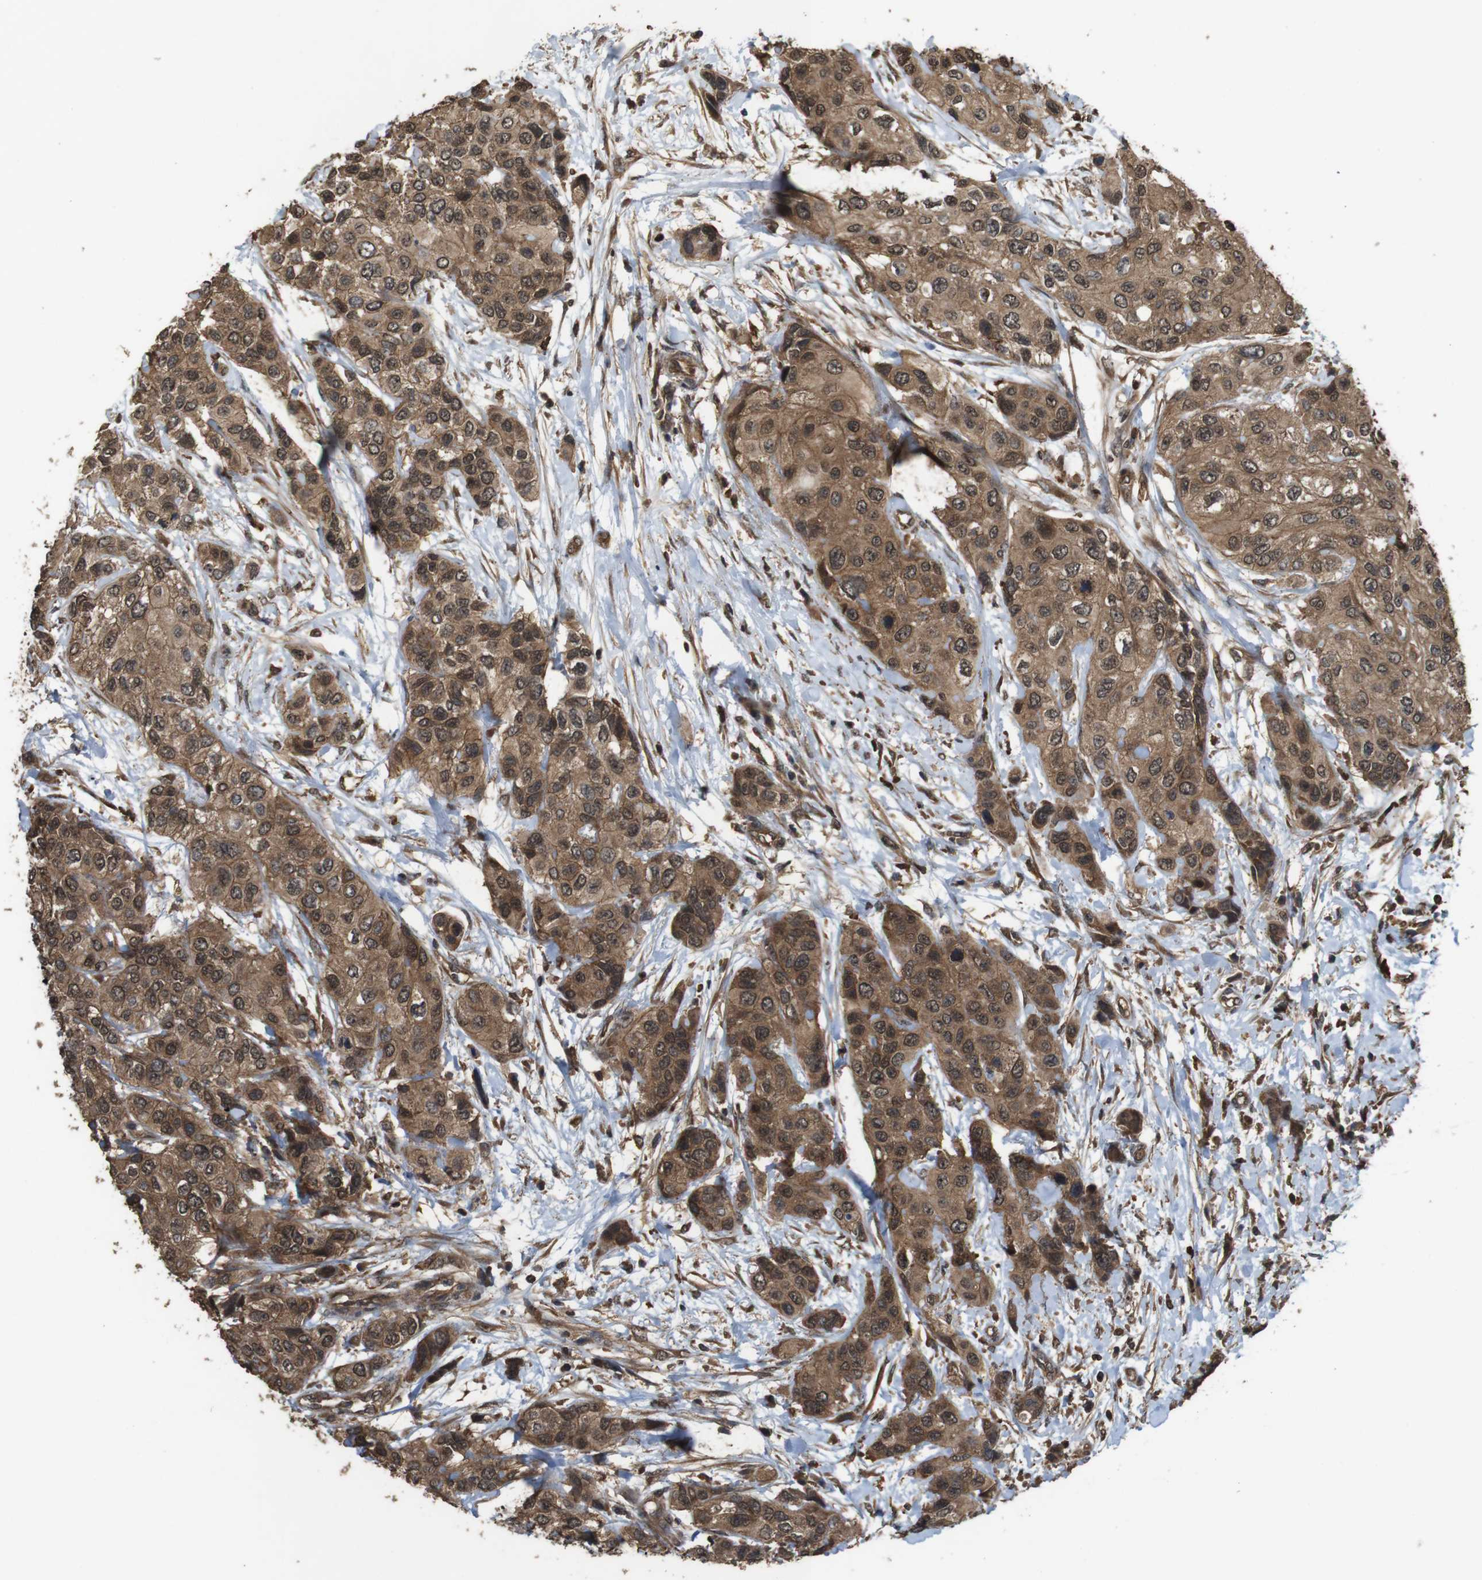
{"staining": {"intensity": "moderate", "quantity": ">75%", "location": "cytoplasmic/membranous"}, "tissue": "urothelial cancer", "cell_type": "Tumor cells", "image_type": "cancer", "snomed": [{"axis": "morphology", "description": "Urothelial carcinoma, High grade"}, {"axis": "topography", "description": "Urinary bladder"}], "caption": "Urothelial cancer stained with DAB immunohistochemistry shows medium levels of moderate cytoplasmic/membranous expression in approximately >75% of tumor cells.", "gene": "BAG4", "patient": {"sex": "female", "age": 56}}